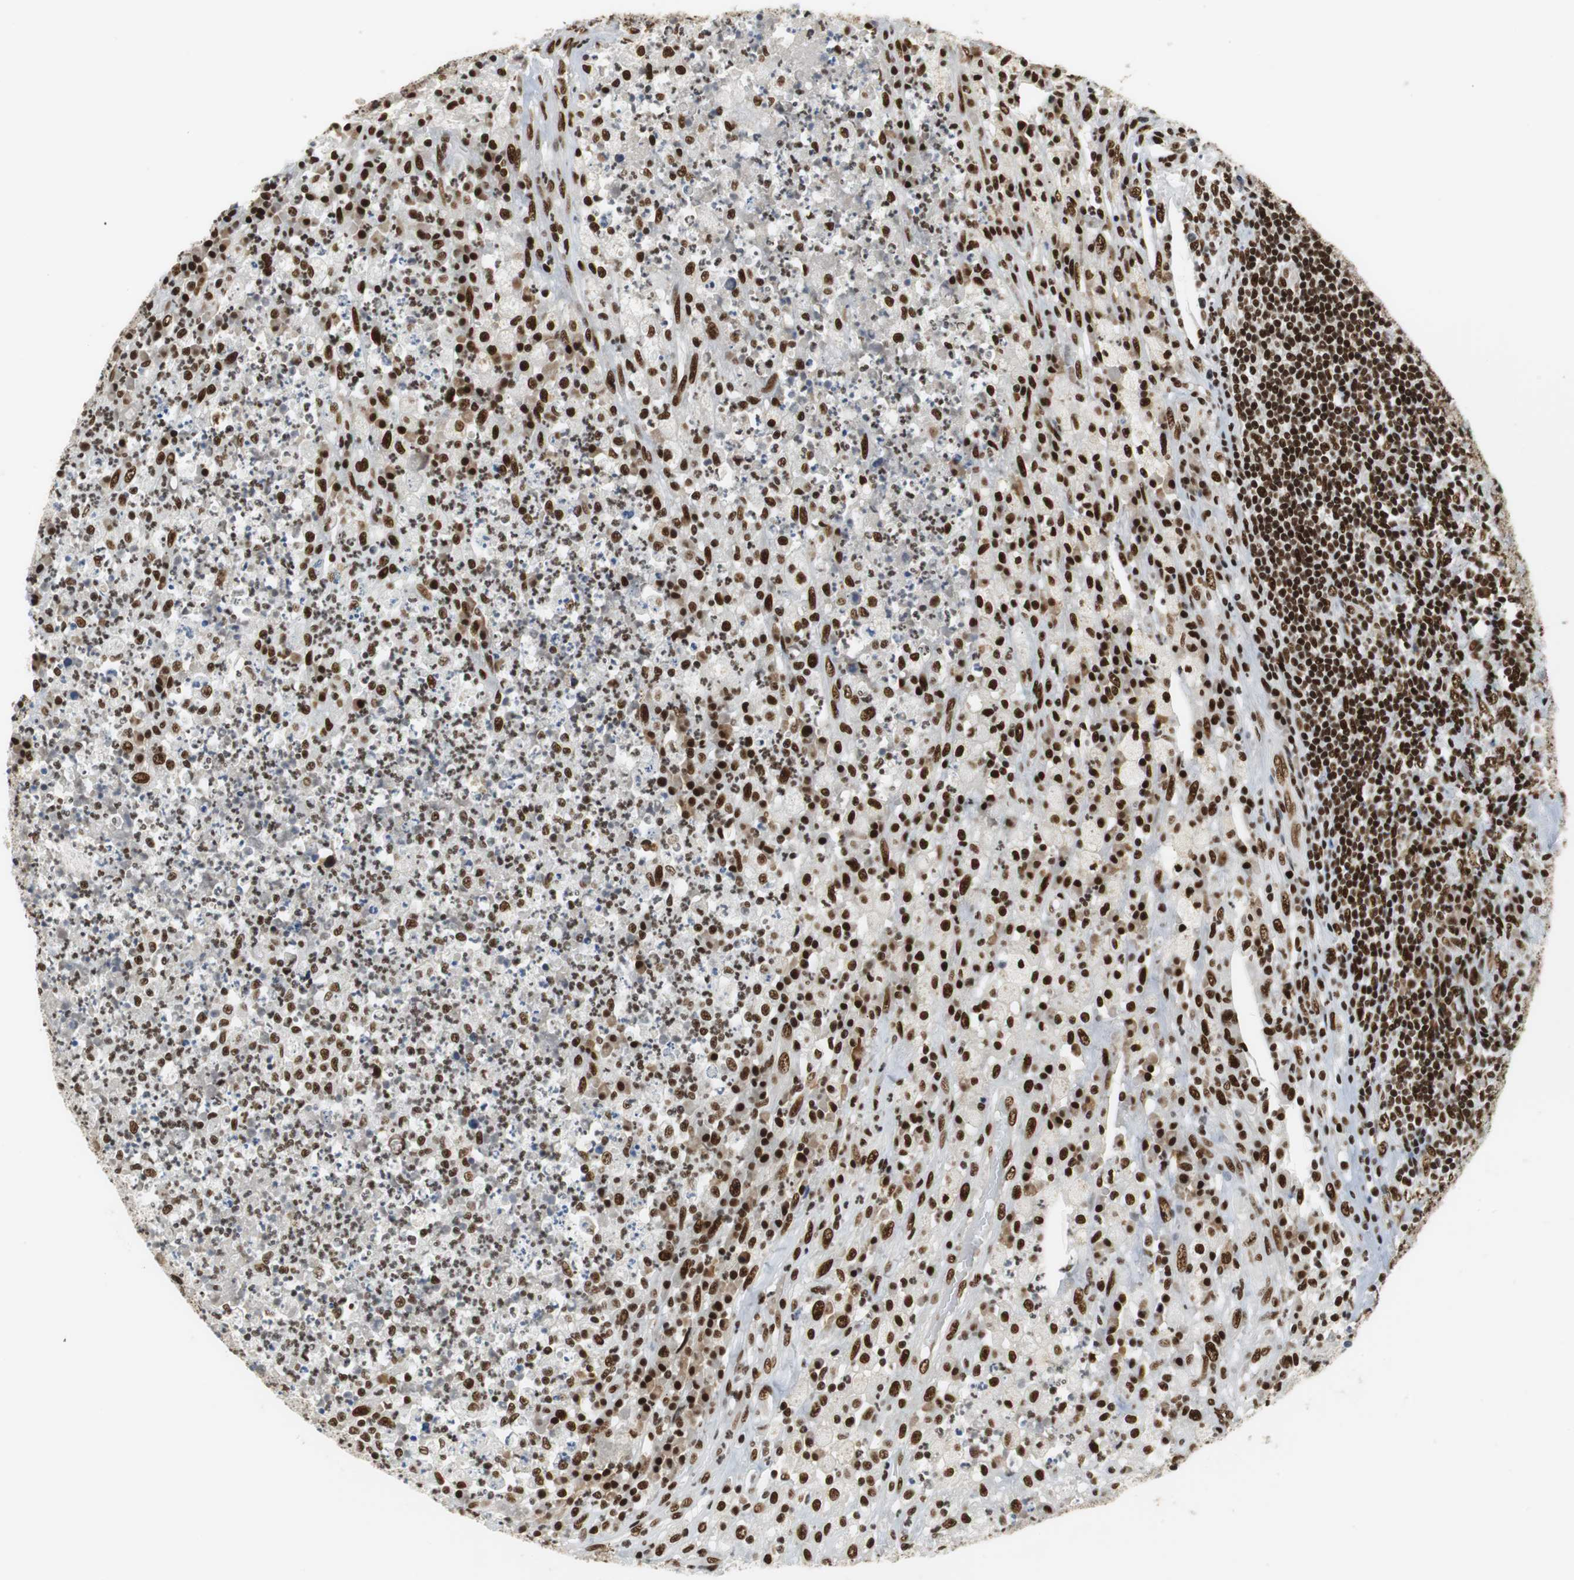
{"staining": {"intensity": "strong", "quantity": ">75%", "location": "nuclear"}, "tissue": "testis cancer", "cell_type": "Tumor cells", "image_type": "cancer", "snomed": [{"axis": "morphology", "description": "Necrosis, NOS"}, {"axis": "morphology", "description": "Carcinoma, Embryonal, NOS"}, {"axis": "topography", "description": "Testis"}], "caption": "This photomicrograph shows IHC staining of human testis embryonal carcinoma, with high strong nuclear staining in about >75% of tumor cells.", "gene": "PRKDC", "patient": {"sex": "male", "age": 19}}